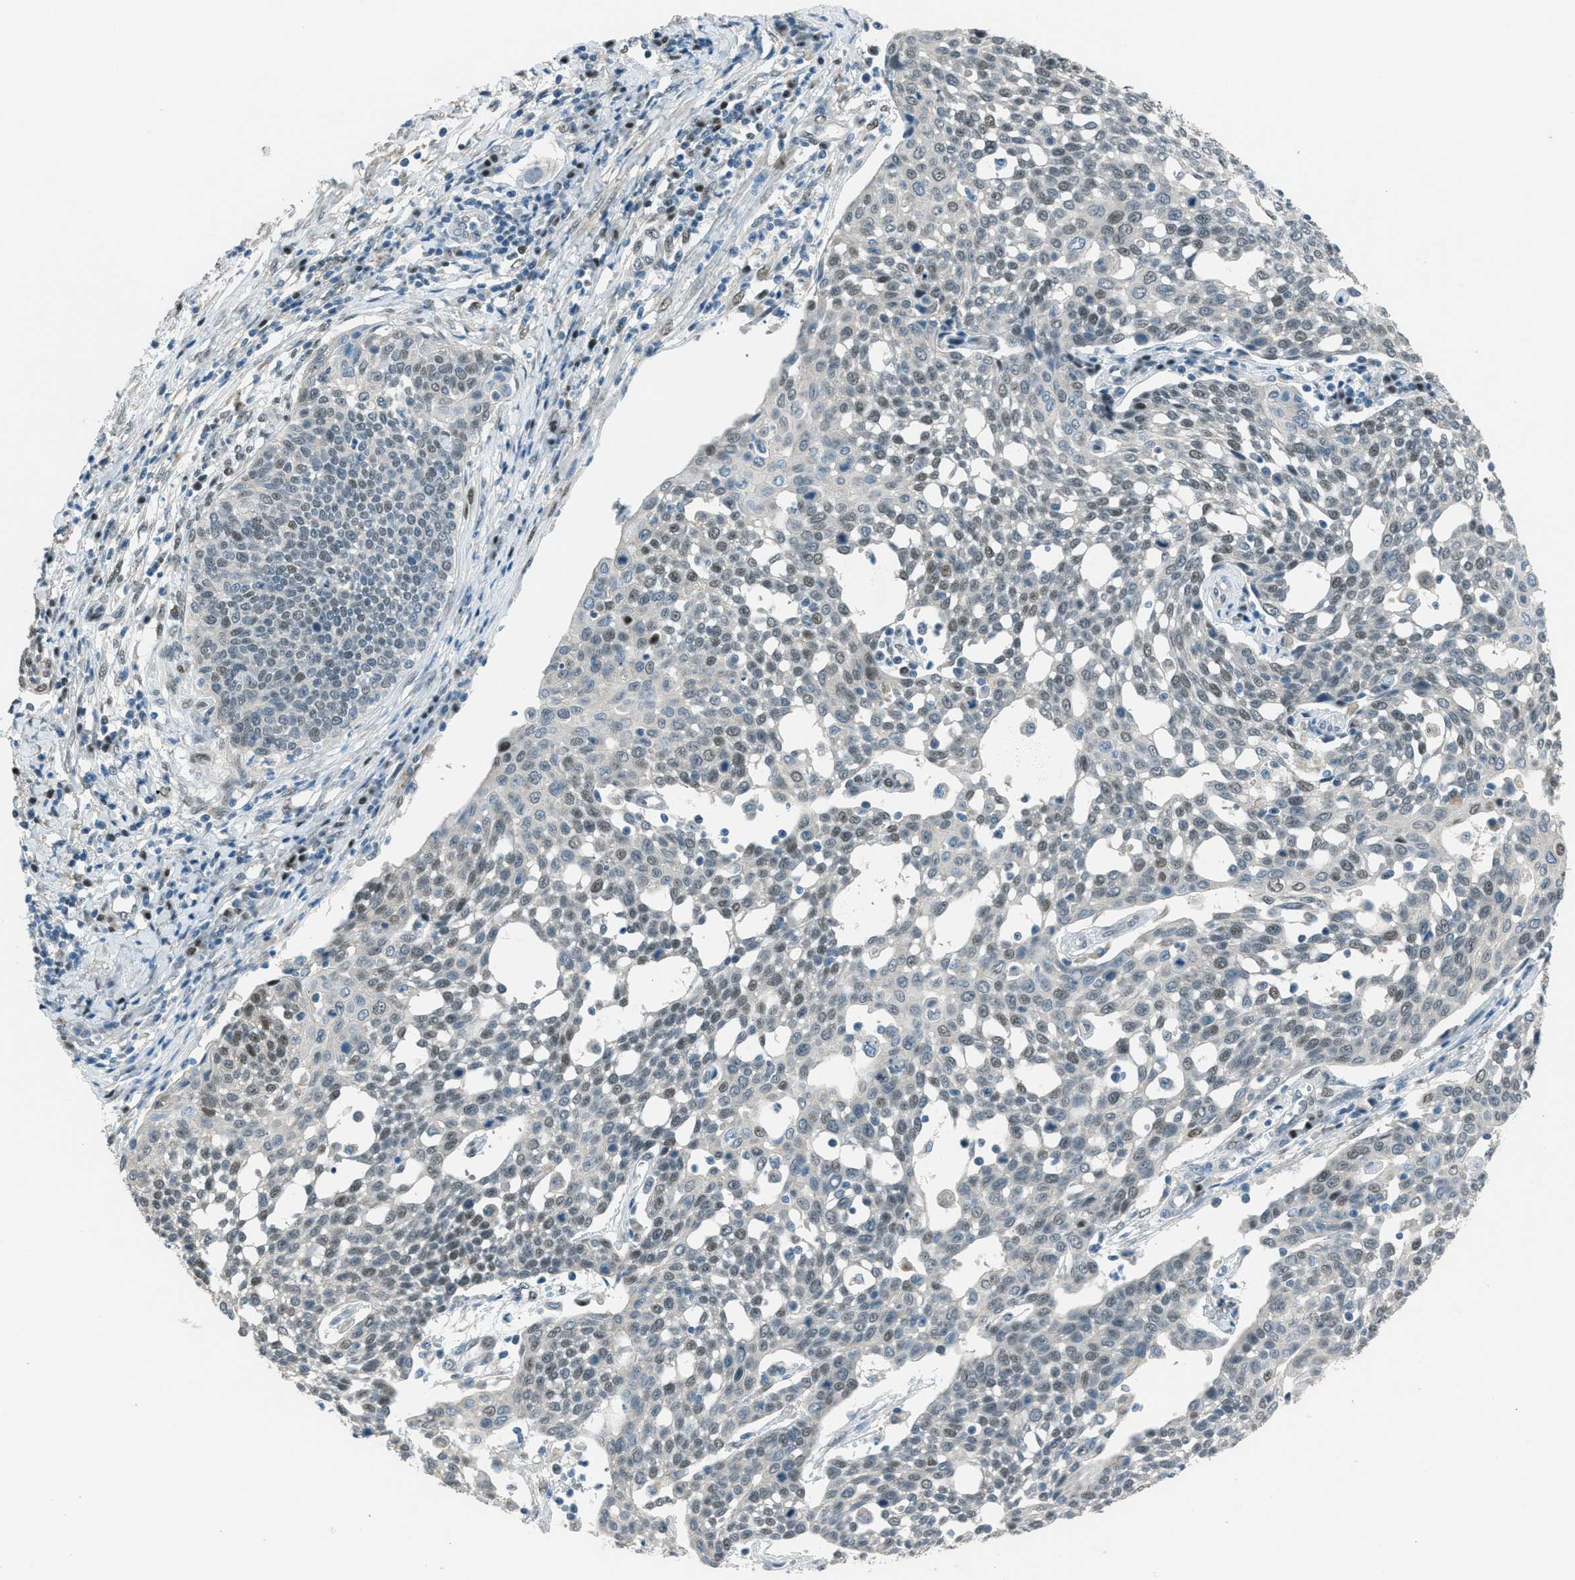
{"staining": {"intensity": "negative", "quantity": "none", "location": "none"}, "tissue": "cervical cancer", "cell_type": "Tumor cells", "image_type": "cancer", "snomed": [{"axis": "morphology", "description": "Squamous cell carcinoma, NOS"}, {"axis": "topography", "description": "Cervix"}], "caption": "This is a micrograph of immunohistochemistry staining of cervical cancer (squamous cell carcinoma), which shows no staining in tumor cells. The staining was performed using DAB (3,3'-diaminobenzidine) to visualize the protein expression in brown, while the nuclei were stained in blue with hematoxylin (Magnification: 20x).", "gene": "TCF3", "patient": {"sex": "female", "age": 34}}